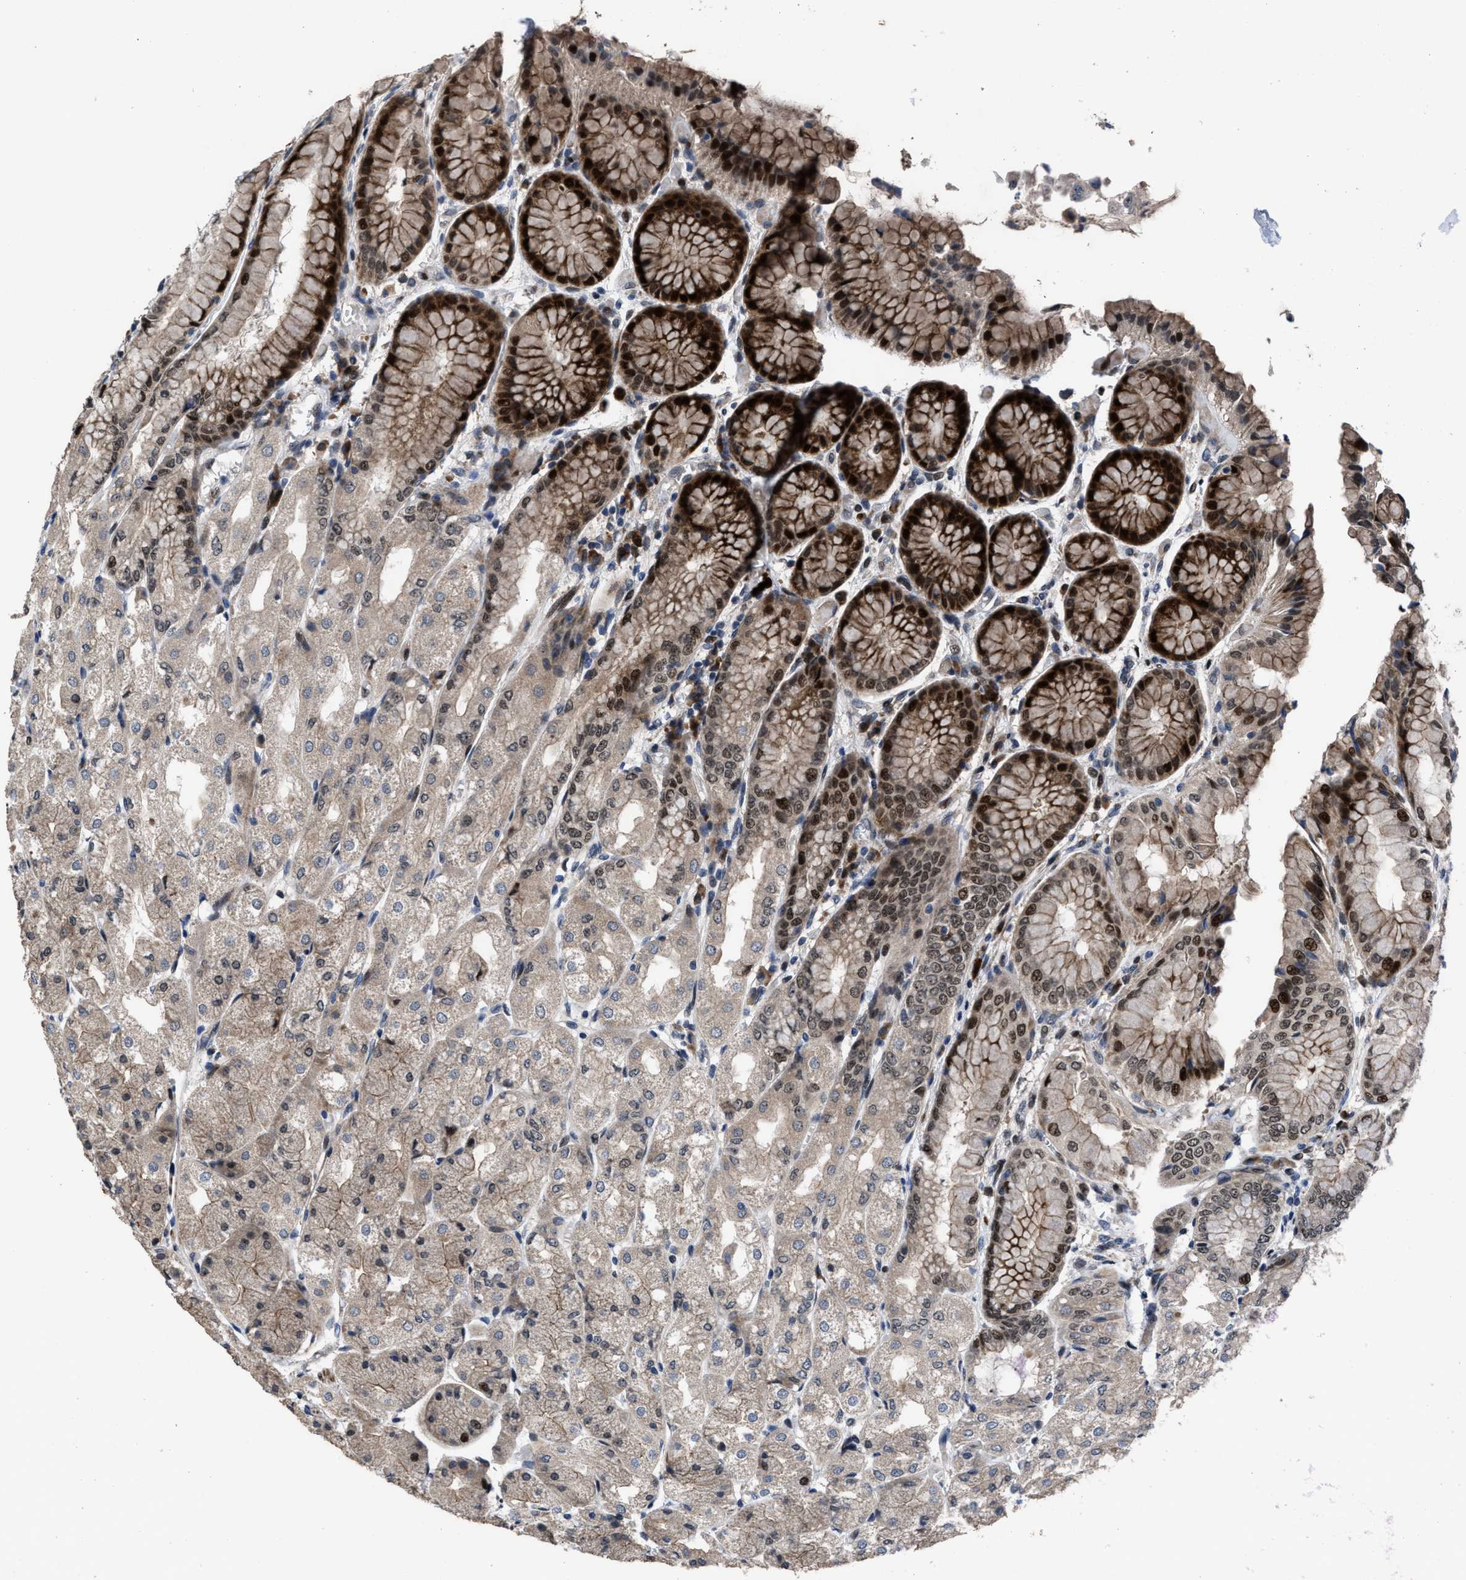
{"staining": {"intensity": "moderate", "quantity": "25%-75%", "location": "cytoplasmic/membranous,nuclear"}, "tissue": "stomach", "cell_type": "Glandular cells", "image_type": "normal", "snomed": [{"axis": "morphology", "description": "Normal tissue, NOS"}, {"axis": "topography", "description": "Stomach, upper"}], "caption": "Protein analysis of benign stomach demonstrates moderate cytoplasmic/membranous,nuclear positivity in about 25%-75% of glandular cells.", "gene": "HAUS6", "patient": {"sex": "male", "age": 72}}